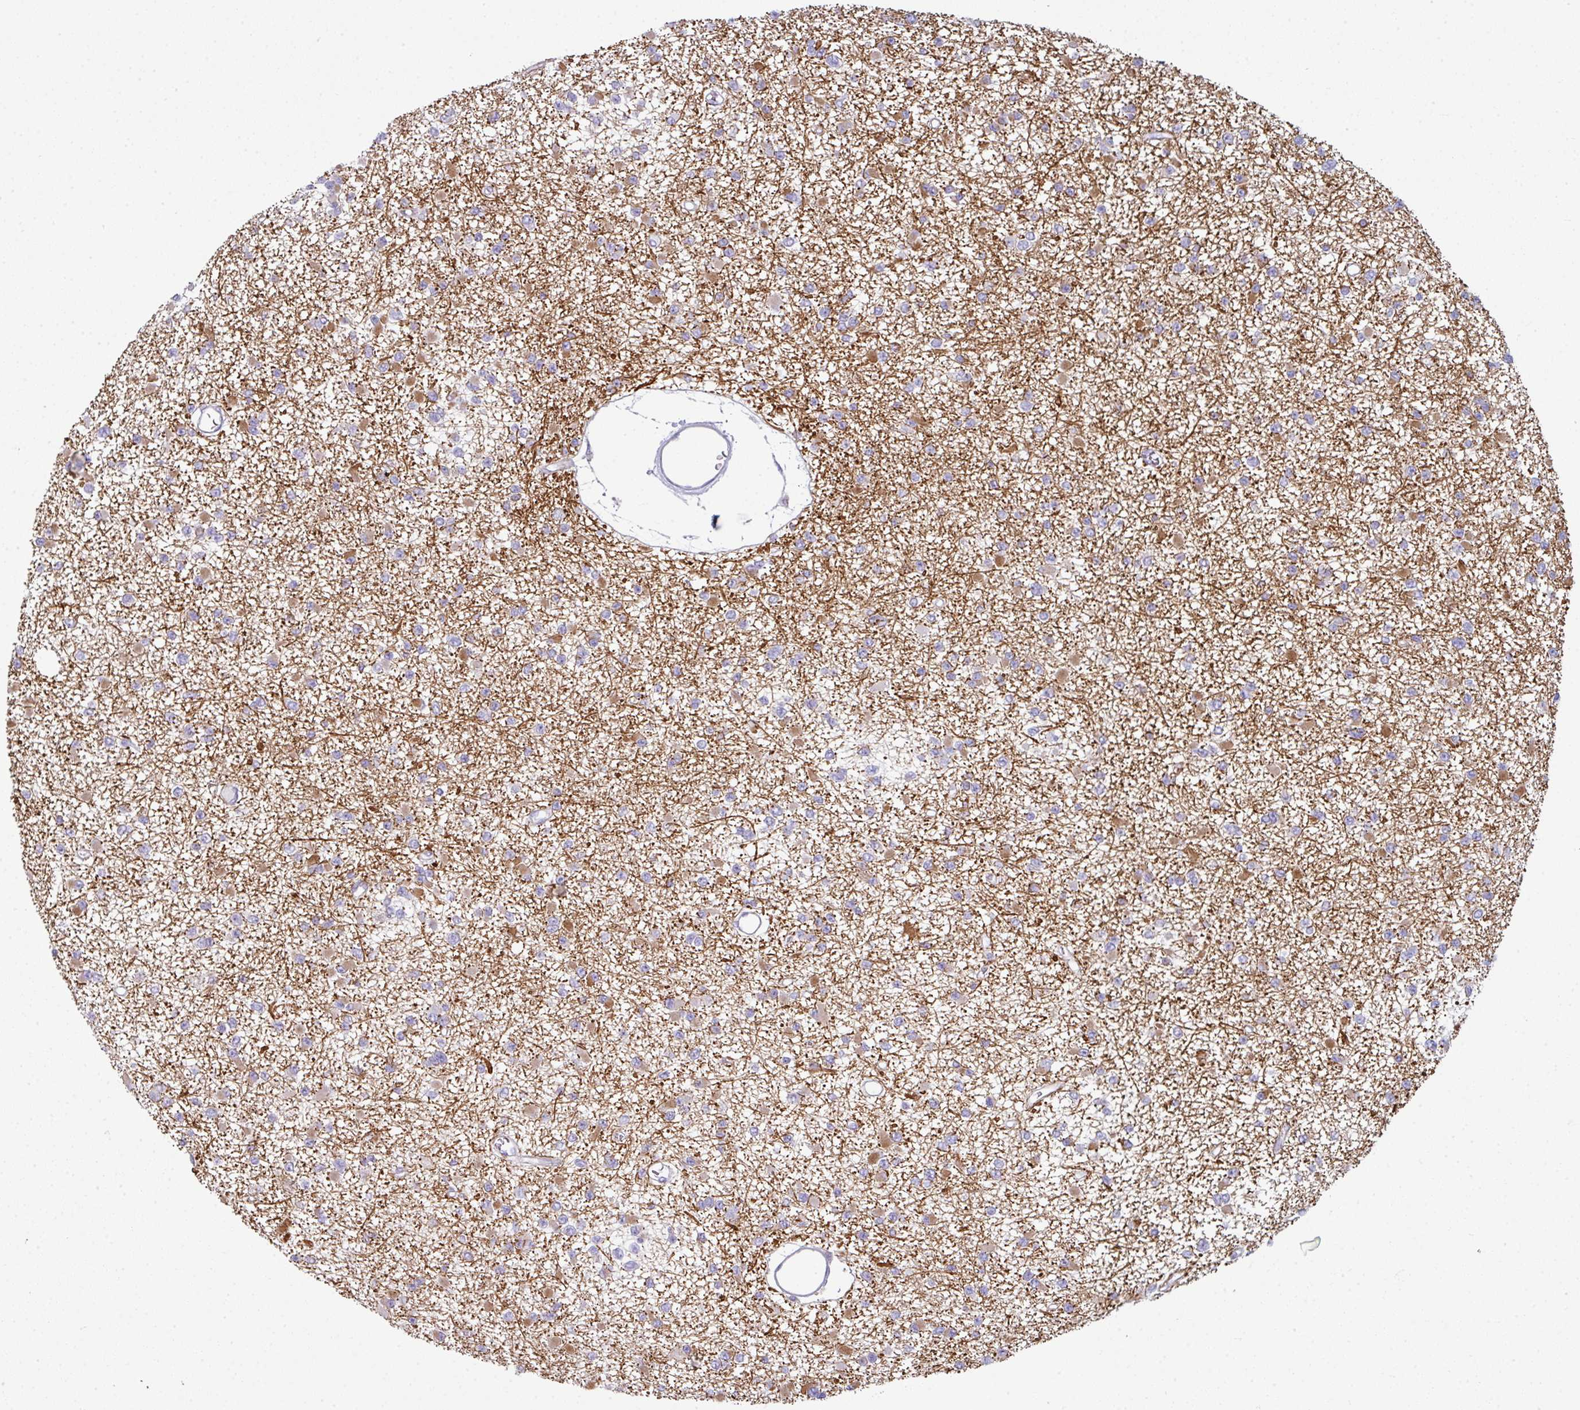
{"staining": {"intensity": "moderate", "quantity": "25%-75%", "location": "cytoplasmic/membranous"}, "tissue": "glioma", "cell_type": "Tumor cells", "image_type": "cancer", "snomed": [{"axis": "morphology", "description": "Glioma, malignant, Low grade"}, {"axis": "topography", "description": "Brain"}], "caption": "Protein analysis of glioma tissue shows moderate cytoplasmic/membranous positivity in approximately 25%-75% of tumor cells.", "gene": "ABCC5", "patient": {"sex": "female", "age": 22}}